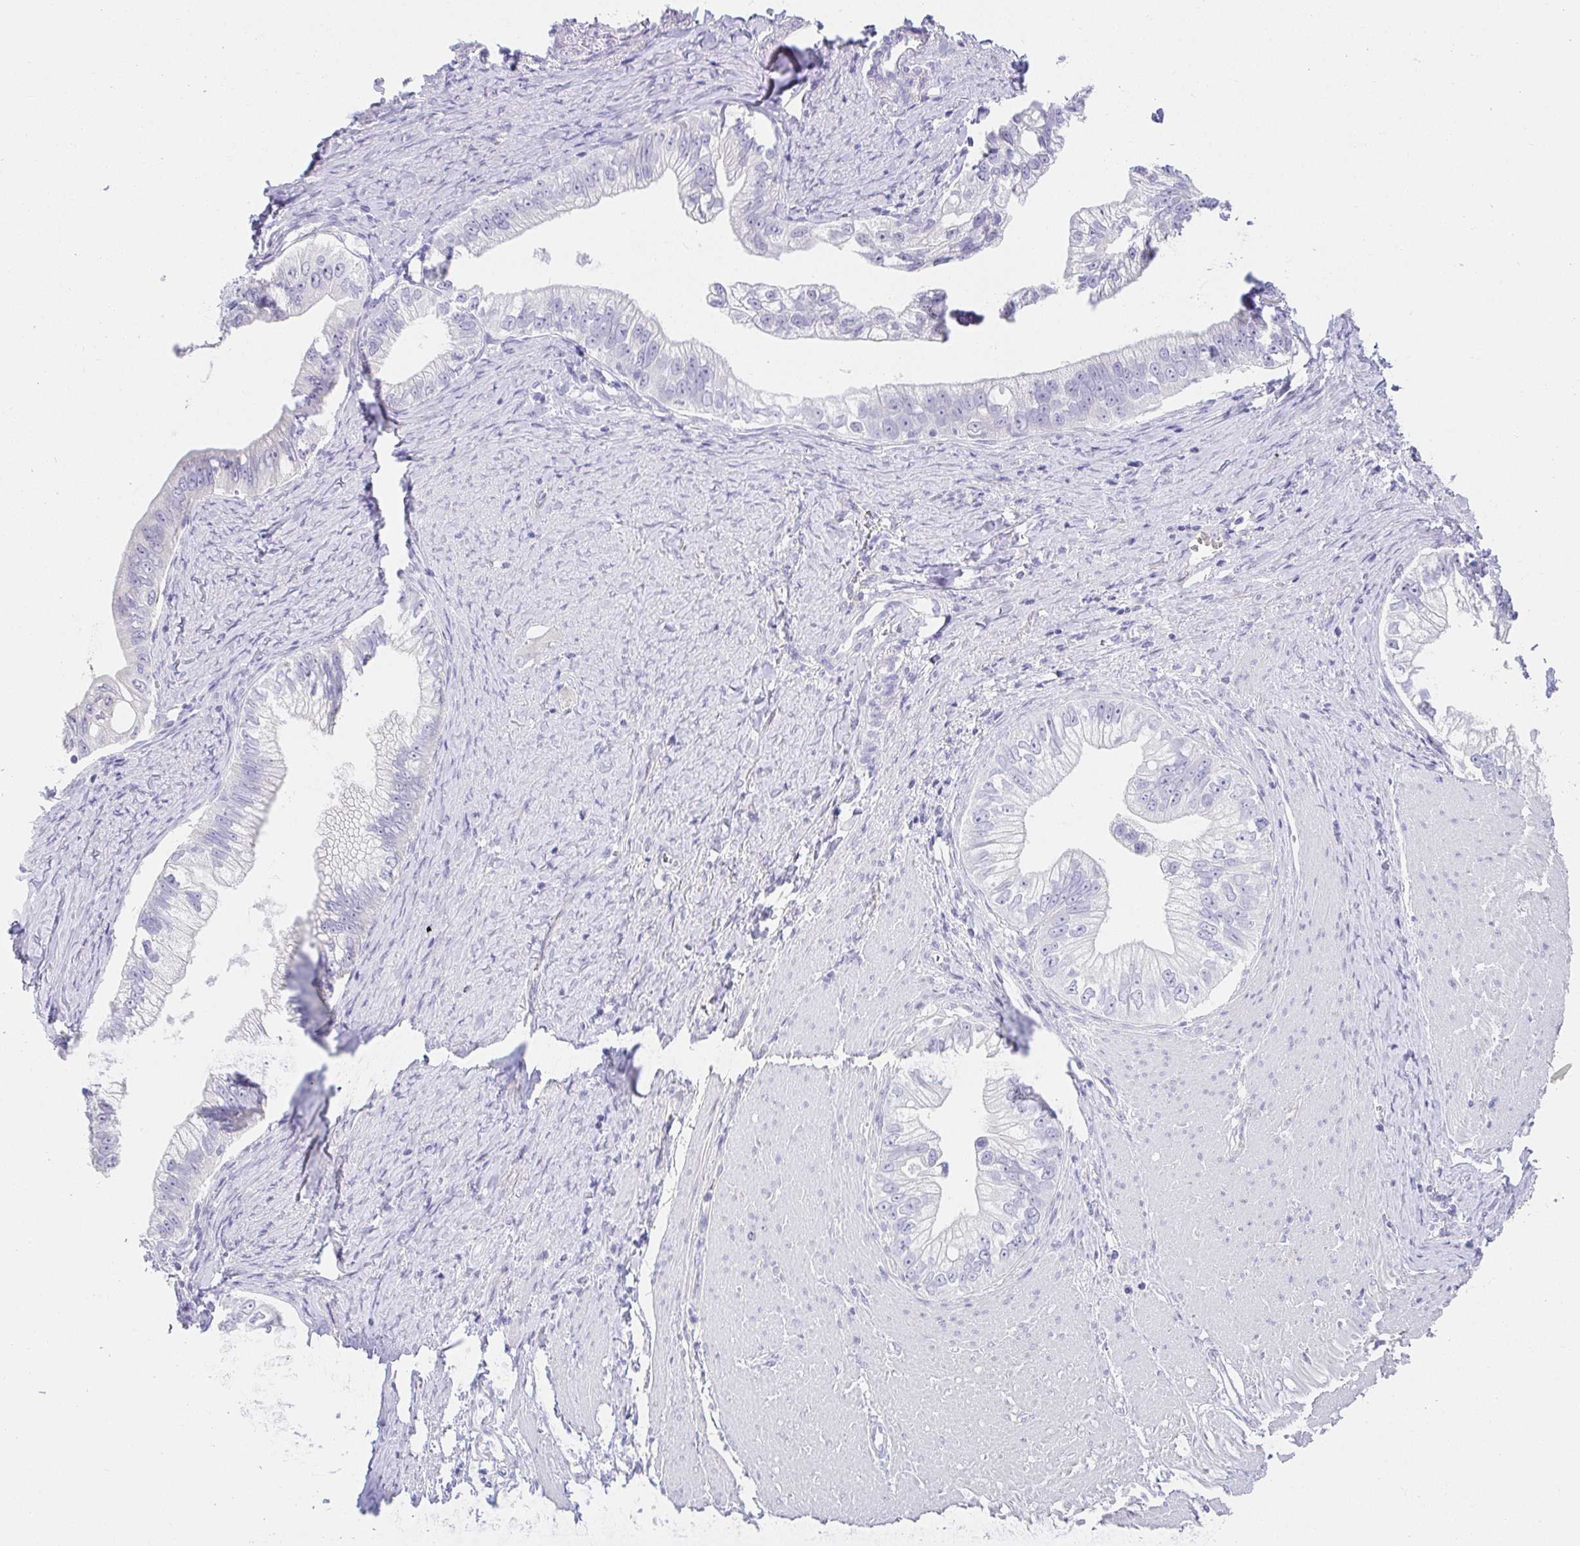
{"staining": {"intensity": "negative", "quantity": "none", "location": "none"}, "tissue": "pancreatic cancer", "cell_type": "Tumor cells", "image_type": "cancer", "snomed": [{"axis": "morphology", "description": "Adenocarcinoma, NOS"}, {"axis": "topography", "description": "Pancreas"}], "caption": "A high-resolution histopathology image shows IHC staining of pancreatic cancer, which displays no significant positivity in tumor cells.", "gene": "VGLL1", "patient": {"sex": "male", "age": 70}}